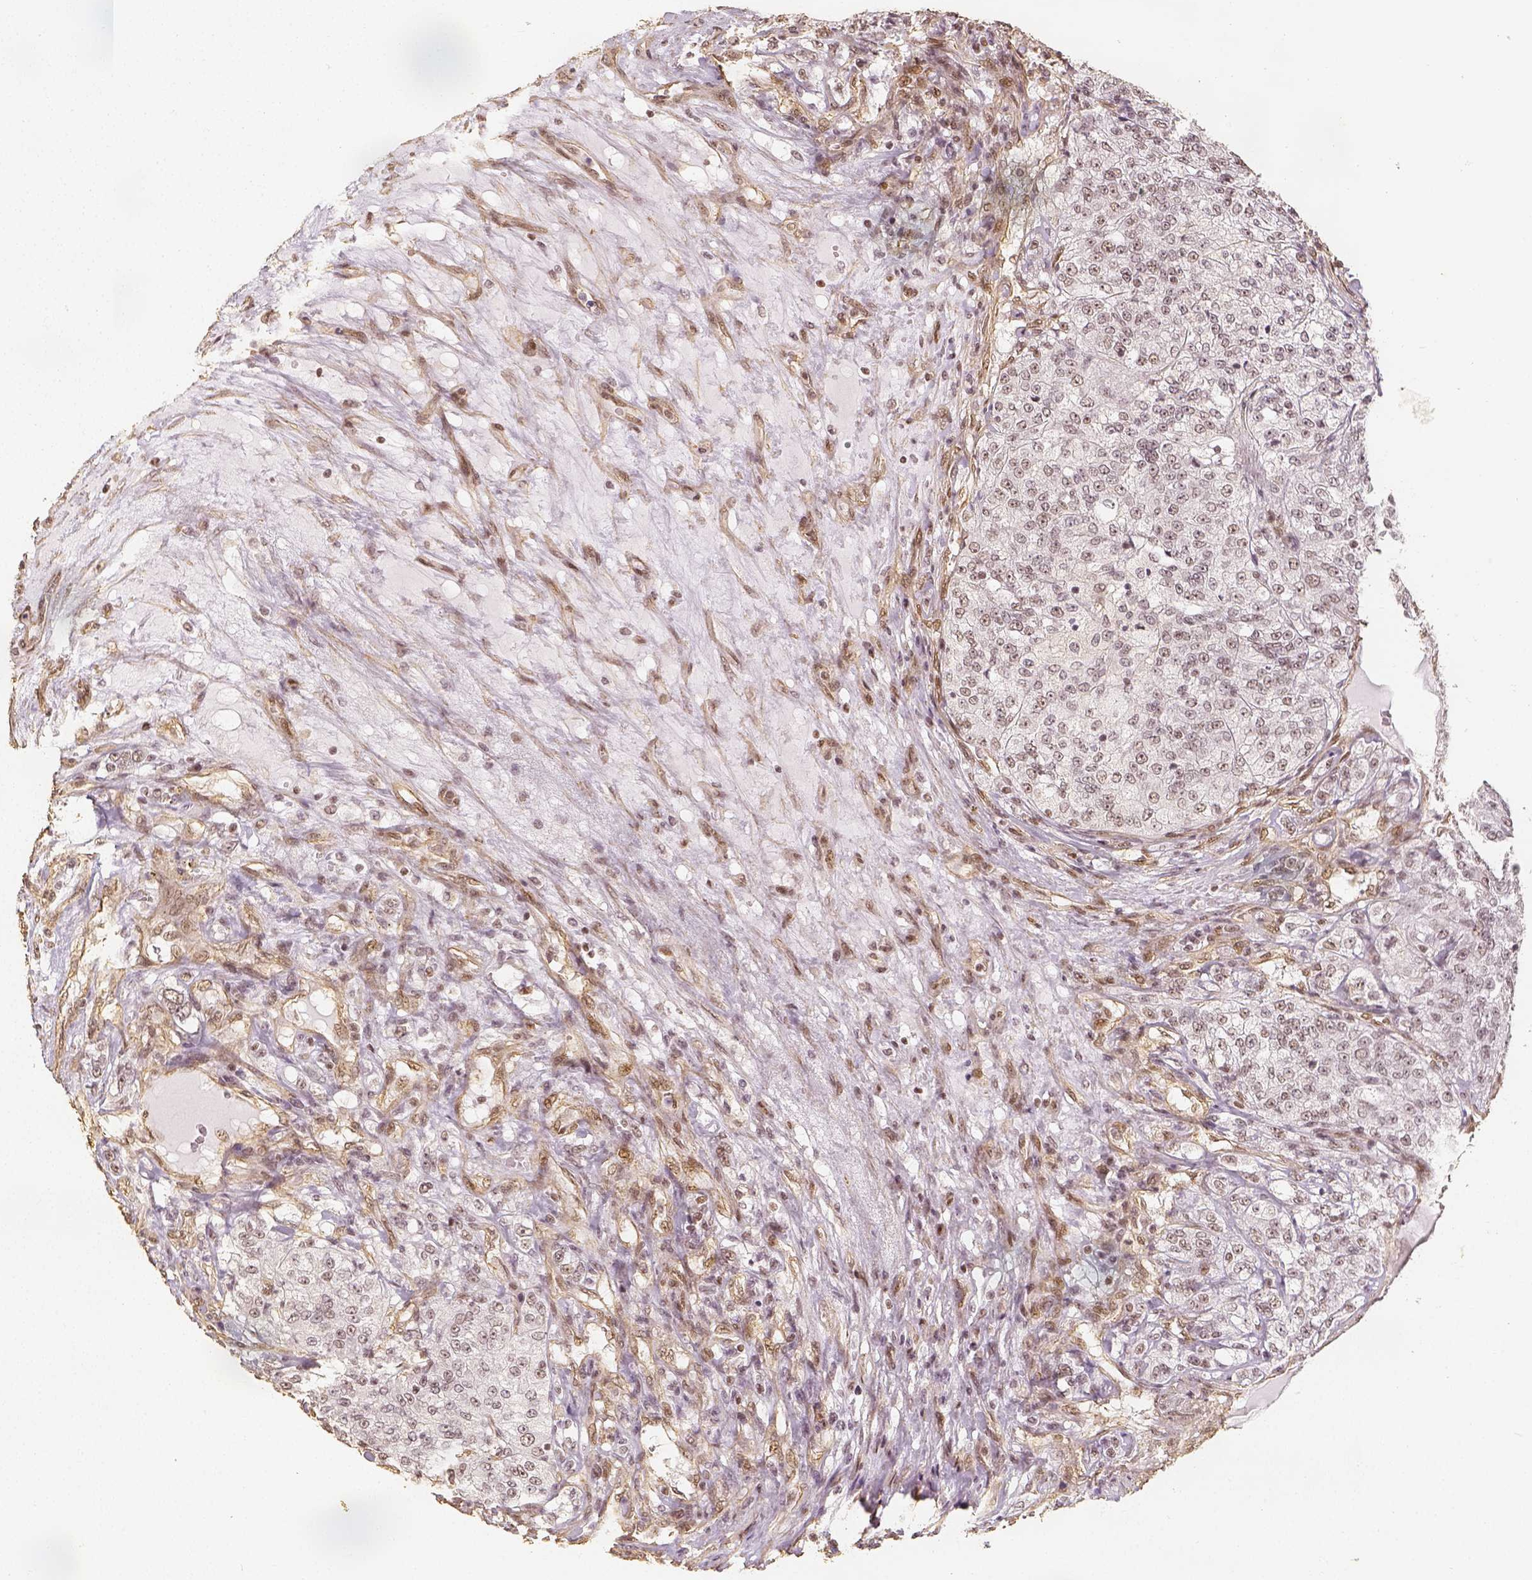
{"staining": {"intensity": "weak", "quantity": ">75%", "location": "nuclear"}, "tissue": "renal cancer", "cell_type": "Tumor cells", "image_type": "cancer", "snomed": [{"axis": "morphology", "description": "Adenocarcinoma, NOS"}, {"axis": "topography", "description": "Kidney"}], "caption": "This image demonstrates immunohistochemistry staining of renal cancer (adenocarcinoma), with low weak nuclear positivity in about >75% of tumor cells.", "gene": "HDAC1", "patient": {"sex": "female", "age": 63}}